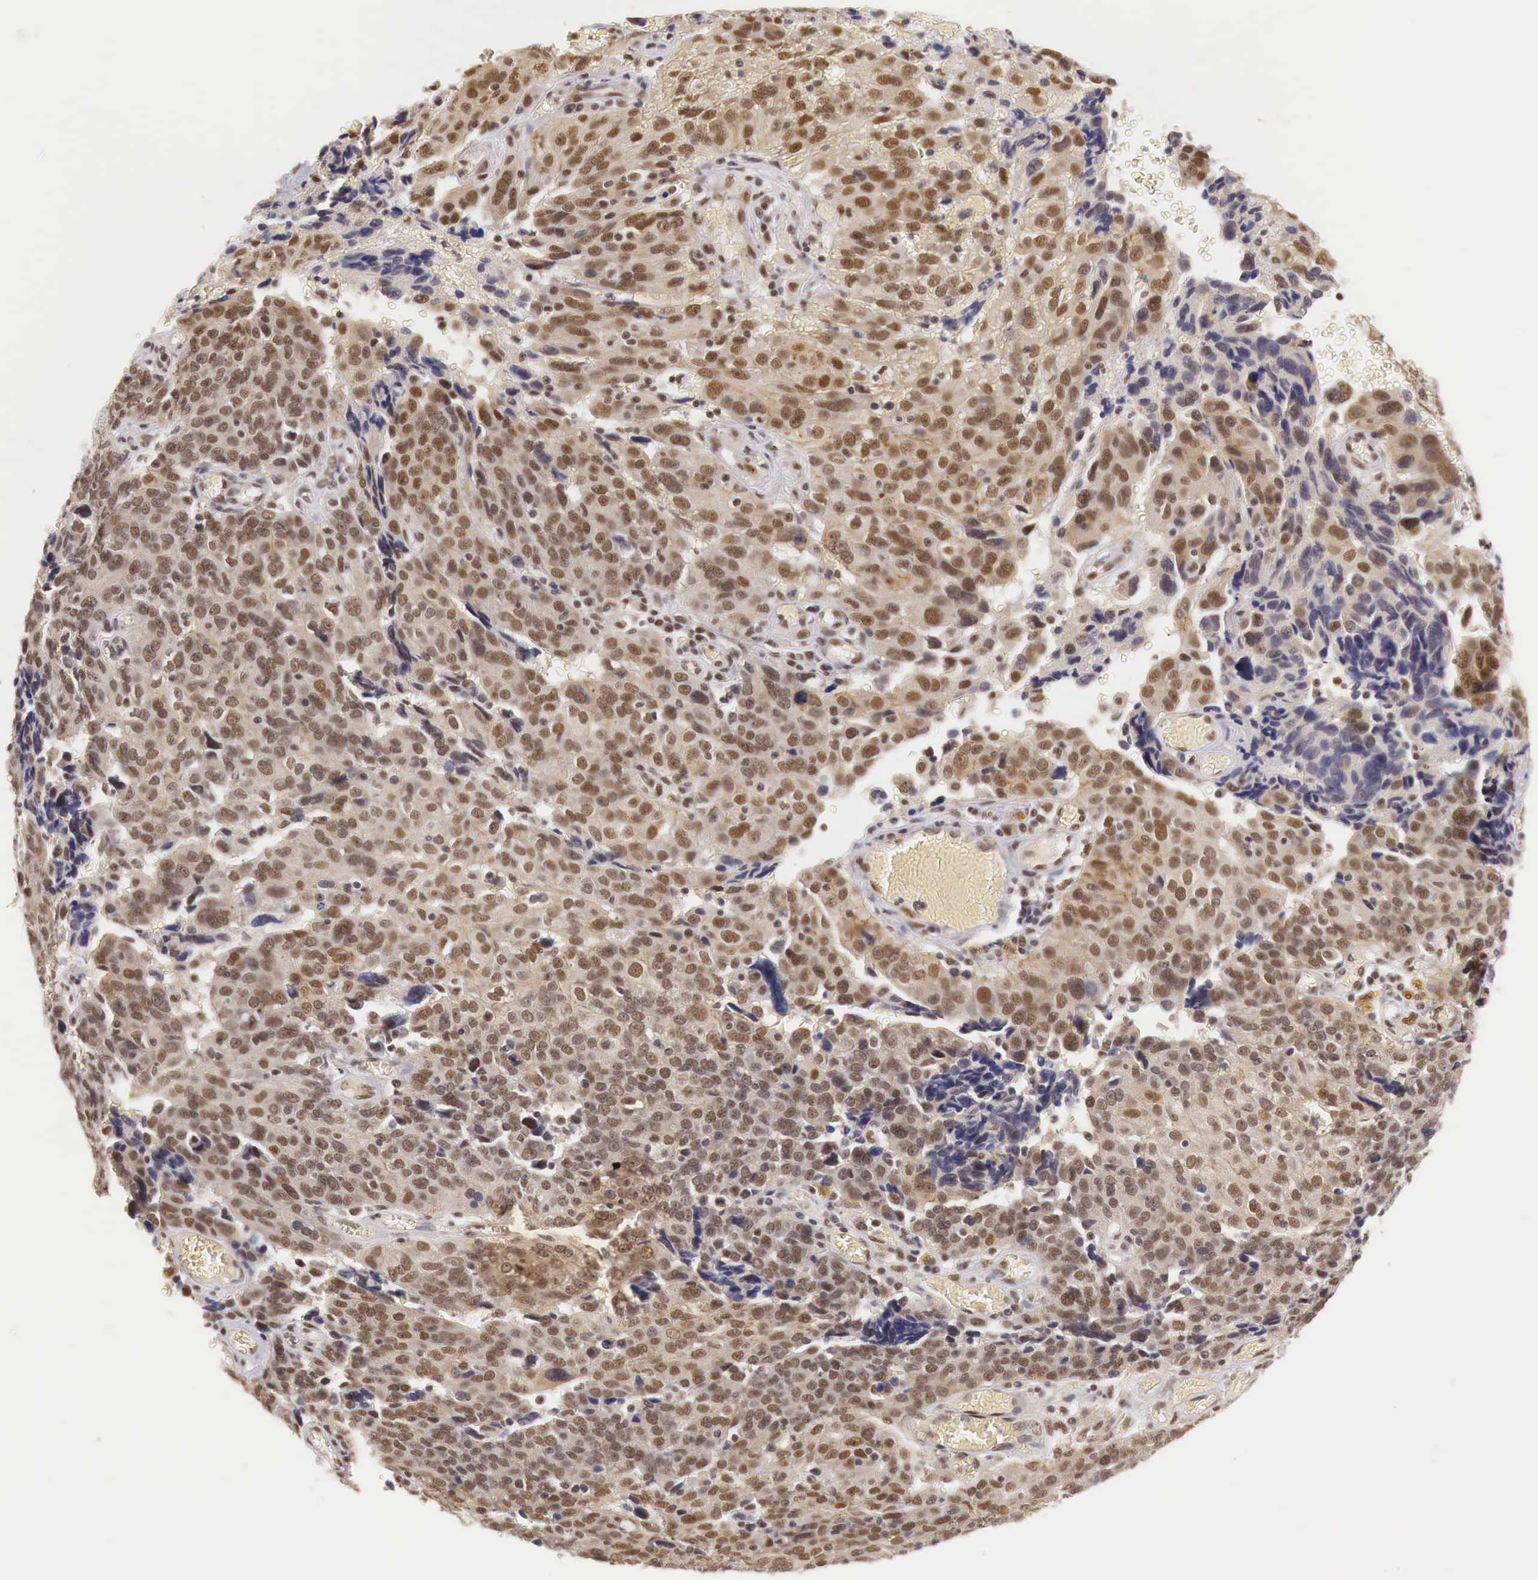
{"staining": {"intensity": "strong", "quantity": ">75%", "location": "cytoplasmic/membranous,nuclear"}, "tissue": "ovarian cancer", "cell_type": "Tumor cells", "image_type": "cancer", "snomed": [{"axis": "morphology", "description": "Carcinoma, endometroid"}, {"axis": "topography", "description": "Ovary"}], "caption": "Immunohistochemistry histopathology image of human ovarian cancer (endometroid carcinoma) stained for a protein (brown), which displays high levels of strong cytoplasmic/membranous and nuclear staining in approximately >75% of tumor cells.", "gene": "GPKOW", "patient": {"sex": "female", "age": 75}}